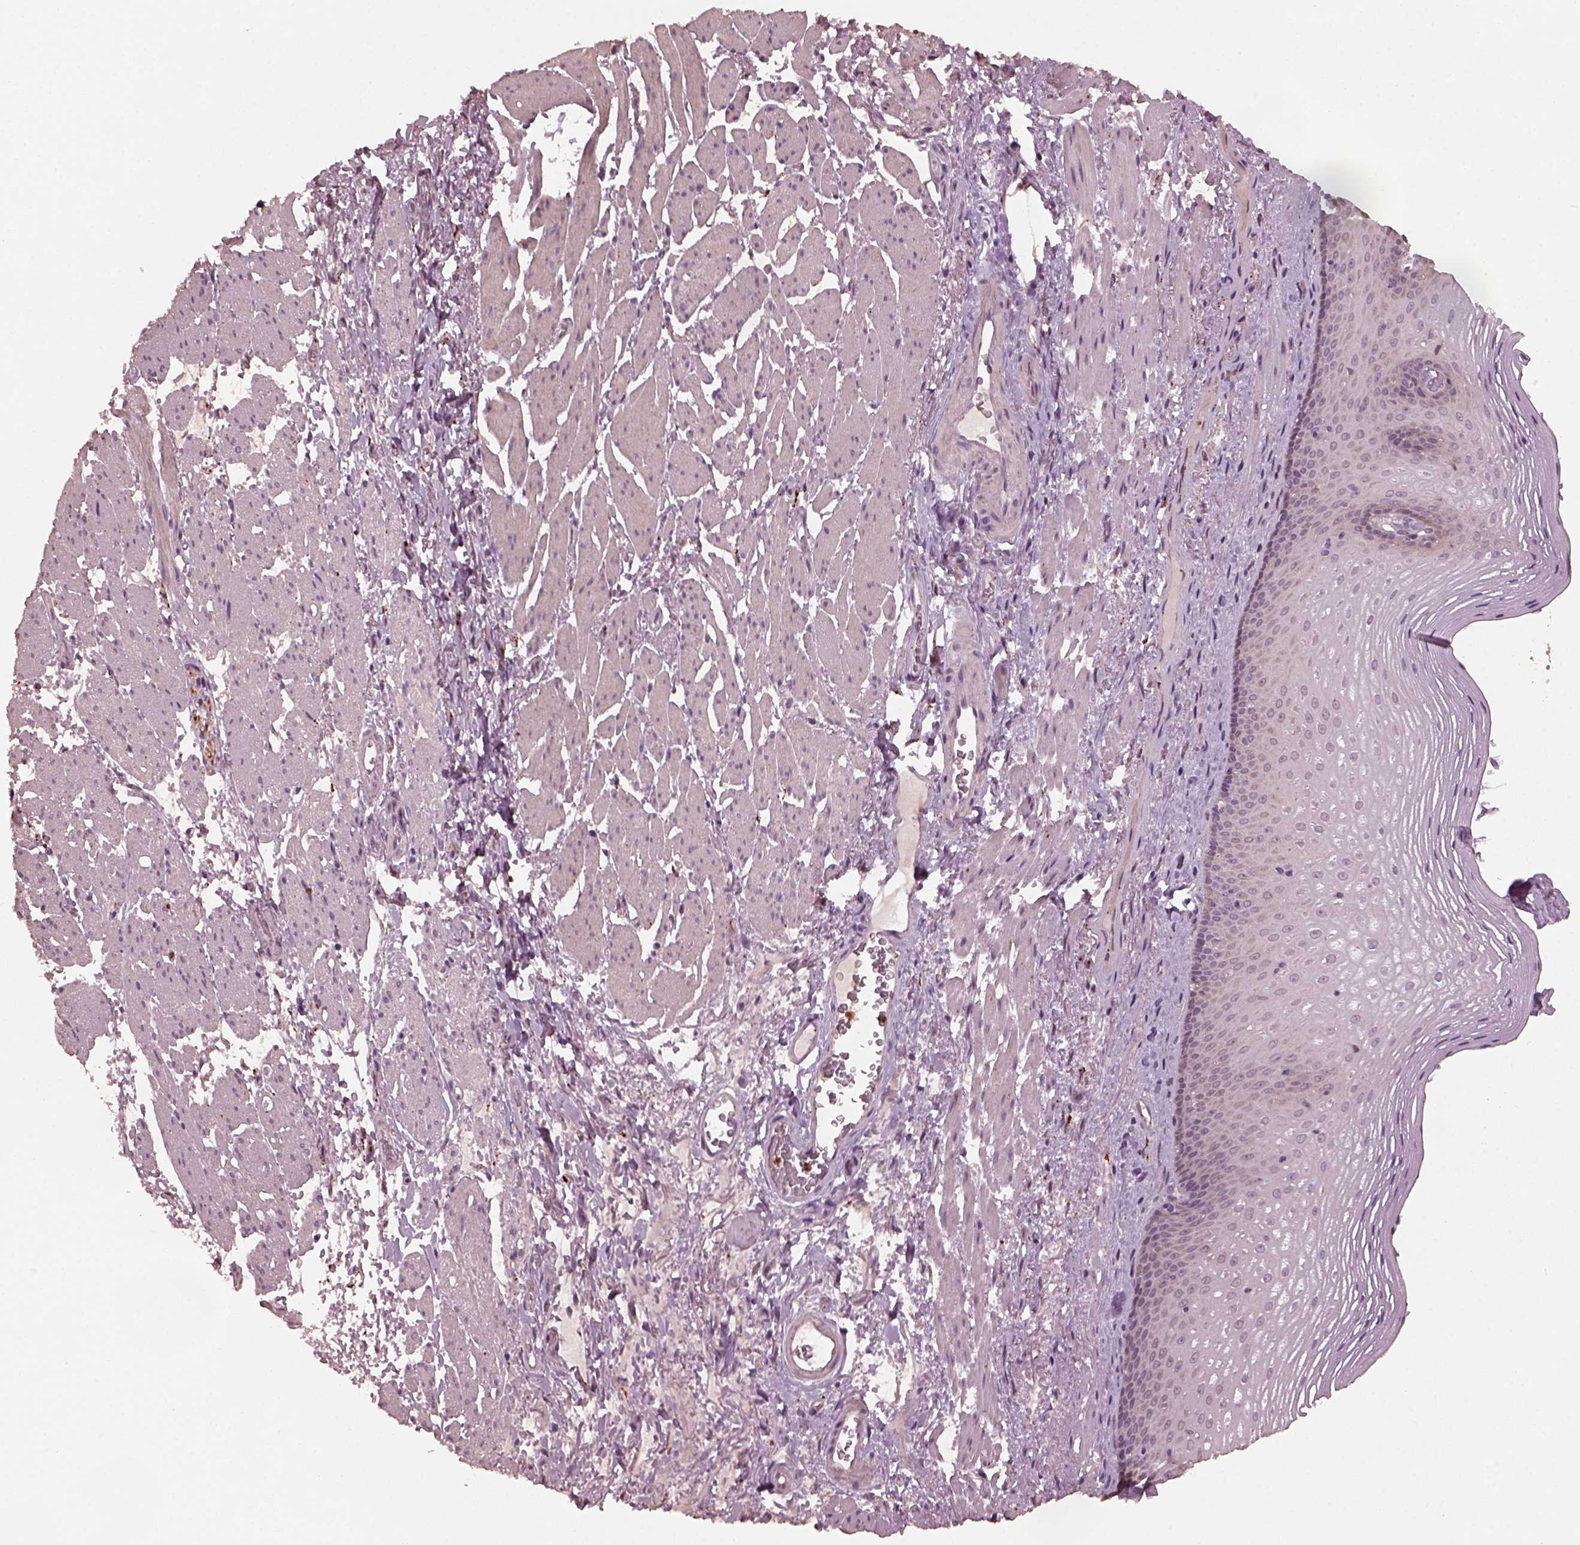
{"staining": {"intensity": "negative", "quantity": "none", "location": "none"}, "tissue": "esophagus", "cell_type": "Squamous epithelial cells", "image_type": "normal", "snomed": [{"axis": "morphology", "description": "Normal tissue, NOS"}, {"axis": "topography", "description": "Esophagus"}], "caption": "An immunohistochemistry (IHC) photomicrograph of normal esophagus is shown. There is no staining in squamous epithelial cells of esophagus.", "gene": "RUFY3", "patient": {"sex": "male", "age": 76}}